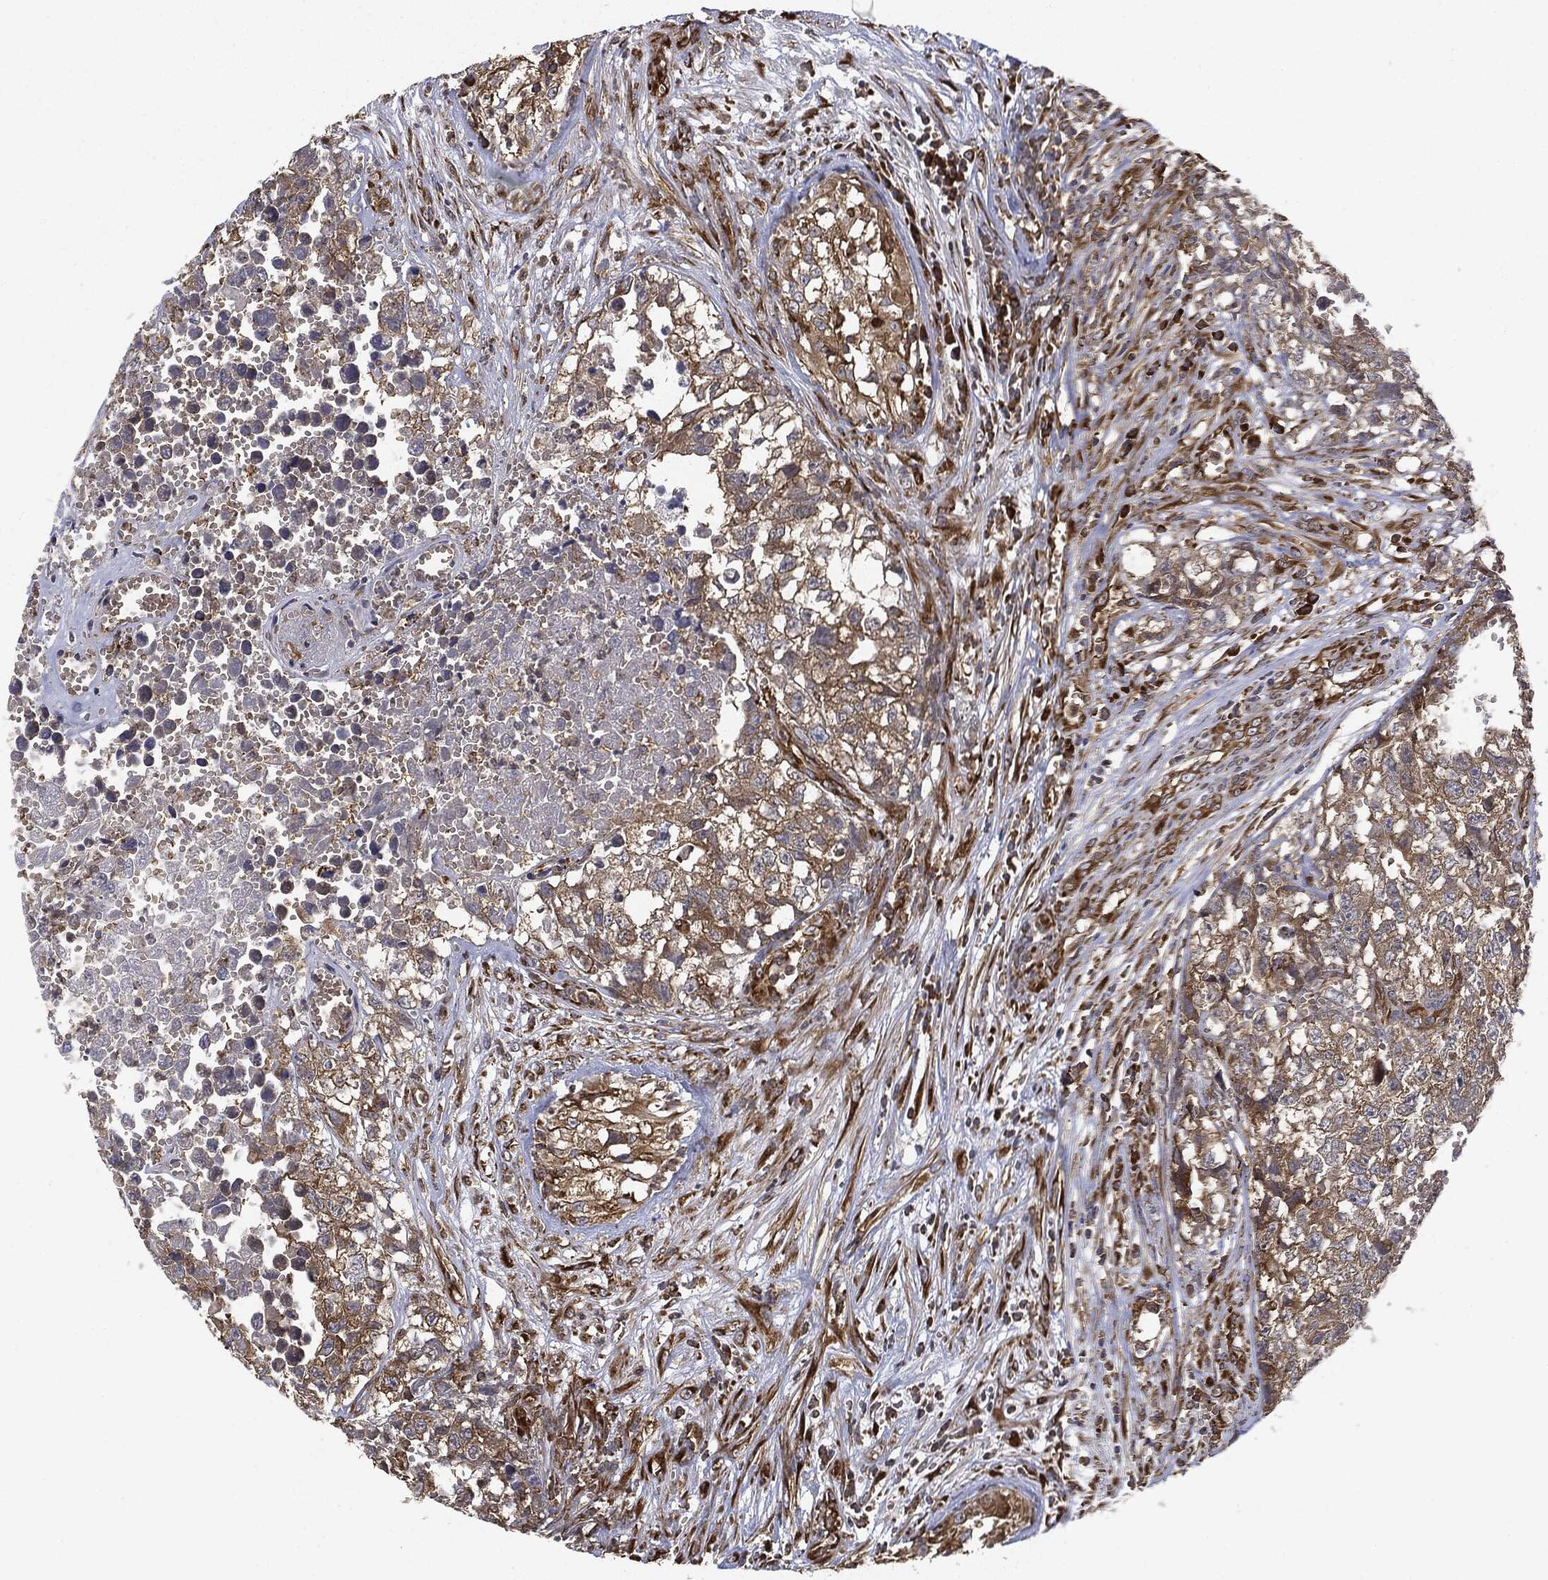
{"staining": {"intensity": "moderate", "quantity": "25%-75%", "location": "cytoplasmic/membranous"}, "tissue": "testis cancer", "cell_type": "Tumor cells", "image_type": "cancer", "snomed": [{"axis": "morphology", "description": "Seminoma, NOS"}, {"axis": "morphology", "description": "Carcinoma, Embryonal, NOS"}, {"axis": "topography", "description": "Testis"}], "caption": "Immunohistochemical staining of testis cancer shows medium levels of moderate cytoplasmic/membranous positivity in approximately 25%-75% of tumor cells.", "gene": "EIF2AK2", "patient": {"sex": "male", "age": 22}}